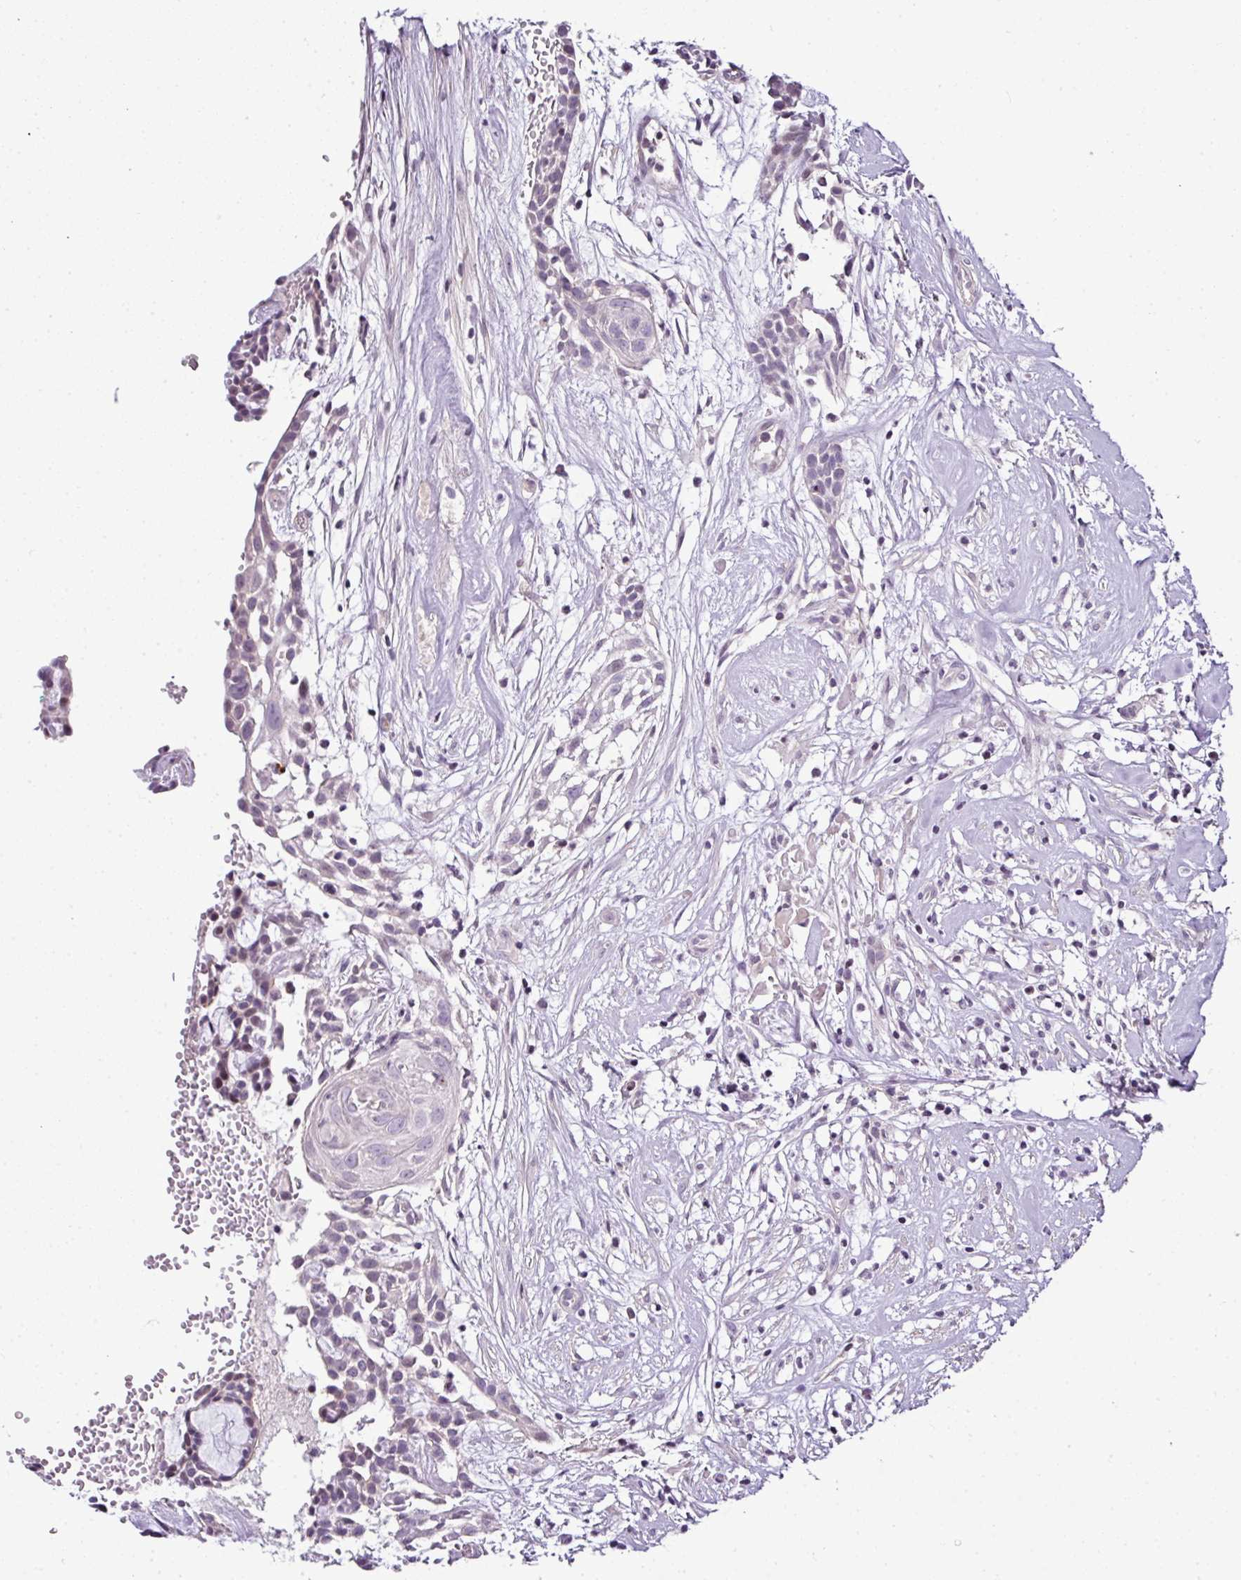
{"staining": {"intensity": "negative", "quantity": "none", "location": "none"}, "tissue": "head and neck cancer", "cell_type": "Tumor cells", "image_type": "cancer", "snomed": [{"axis": "morphology", "description": "Adenocarcinoma, NOS"}, {"axis": "topography", "description": "Subcutis"}, {"axis": "topography", "description": "Head-Neck"}], "caption": "This is an IHC image of head and neck cancer. There is no positivity in tumor cells.", "gene": "TEX30", "patient": {"sex": "female", "age": 73}}